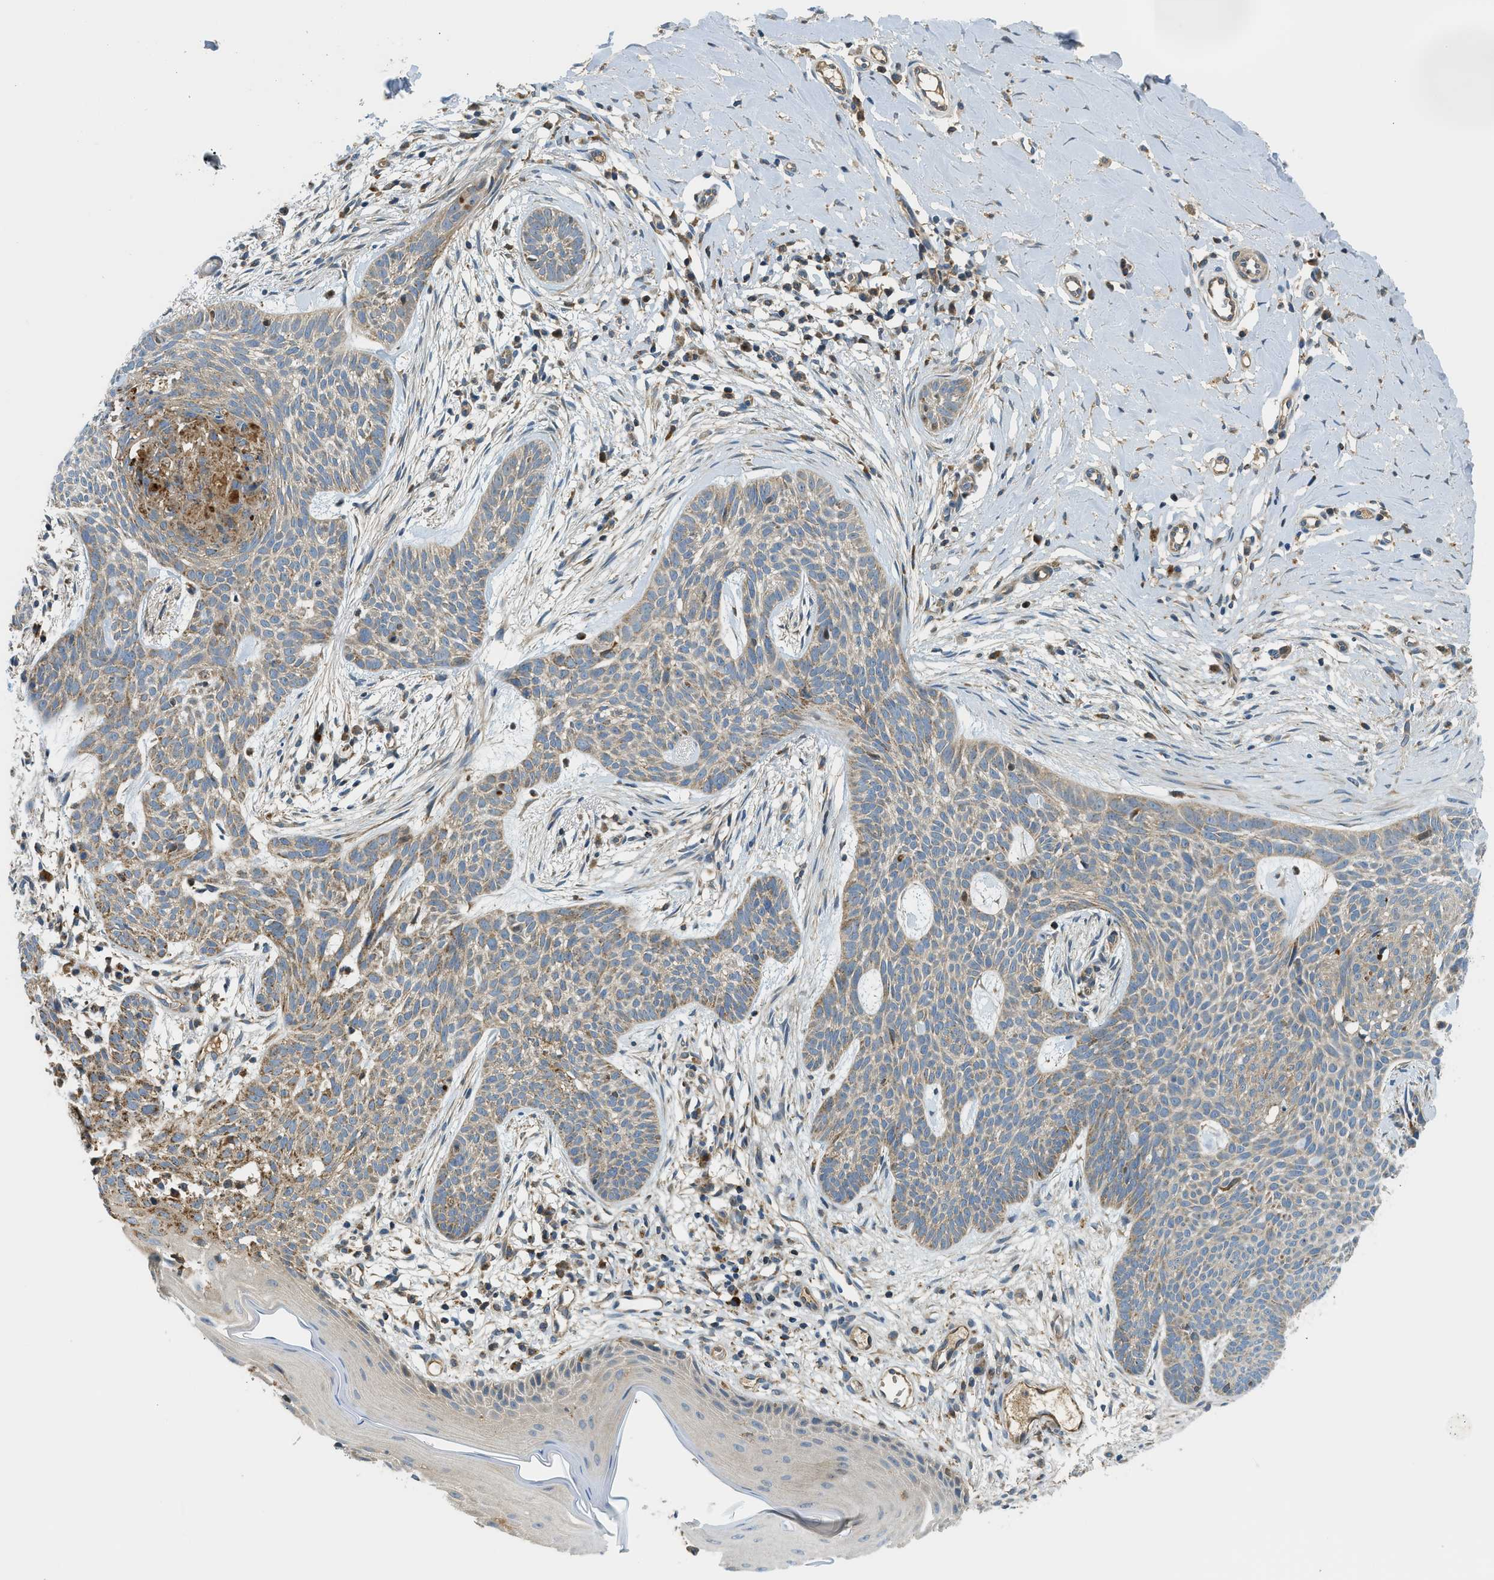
{"staining": {"intensity": "weak", "quantity": ">75%", "location": "cytoplasmic/membranous"}, "tissue": "skin cancer", "cell_type": "Tumor cells", "image_type": "cancer", "snomed": [{"axis": "morphology", "description": "Basal cell carcinoma"}, {"axis": "topography", "description": "Skin"}], "caption": "Immunohistochemistry (IHC) of skin cancer (basal cell carcinoma) shows low levels of weak cytoplasmic/membranous staining in approximately >75% of tumor cells.", "gene": "KCNK1", "patient": {"sex": "female", "age": 59}}